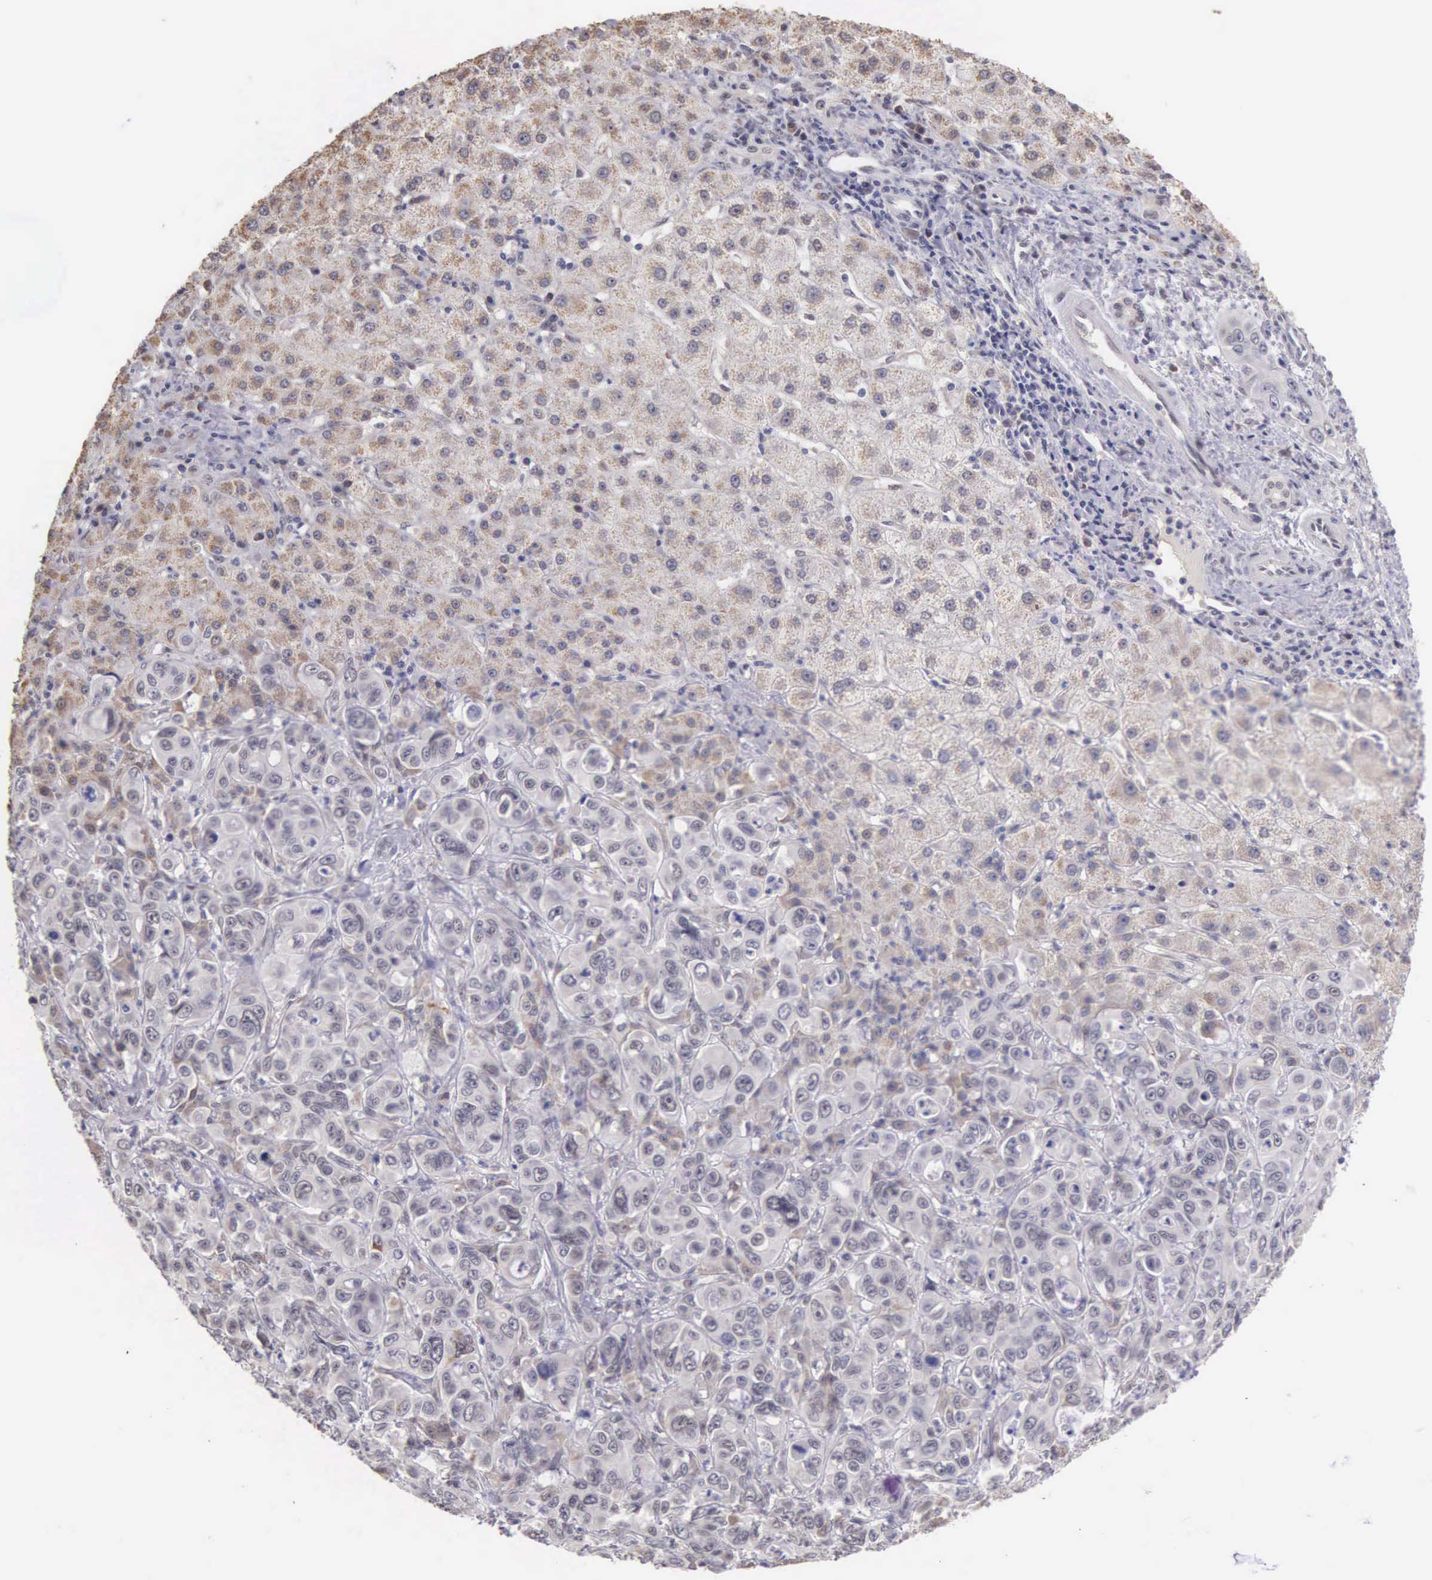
{"staining": {"intensity": "weak", "quantity": "<25%", "location": "cytoplasmic/membranous"}, "tissue": "liver cancer", "cell_type": "Tumor cells", "image_type": "cancer", "snomed": [{"axis": "morphology", "description": "Cholangiocarcinoma"}, {"axis": "topography", "description": "Liver"}], "caption": "A micrograph of human liver cancer (cholangiocarcinoma) is negative for staining in tumor cells.", "gene": "HMGXB4", "patient": {"sex": "female", "age": 79}}